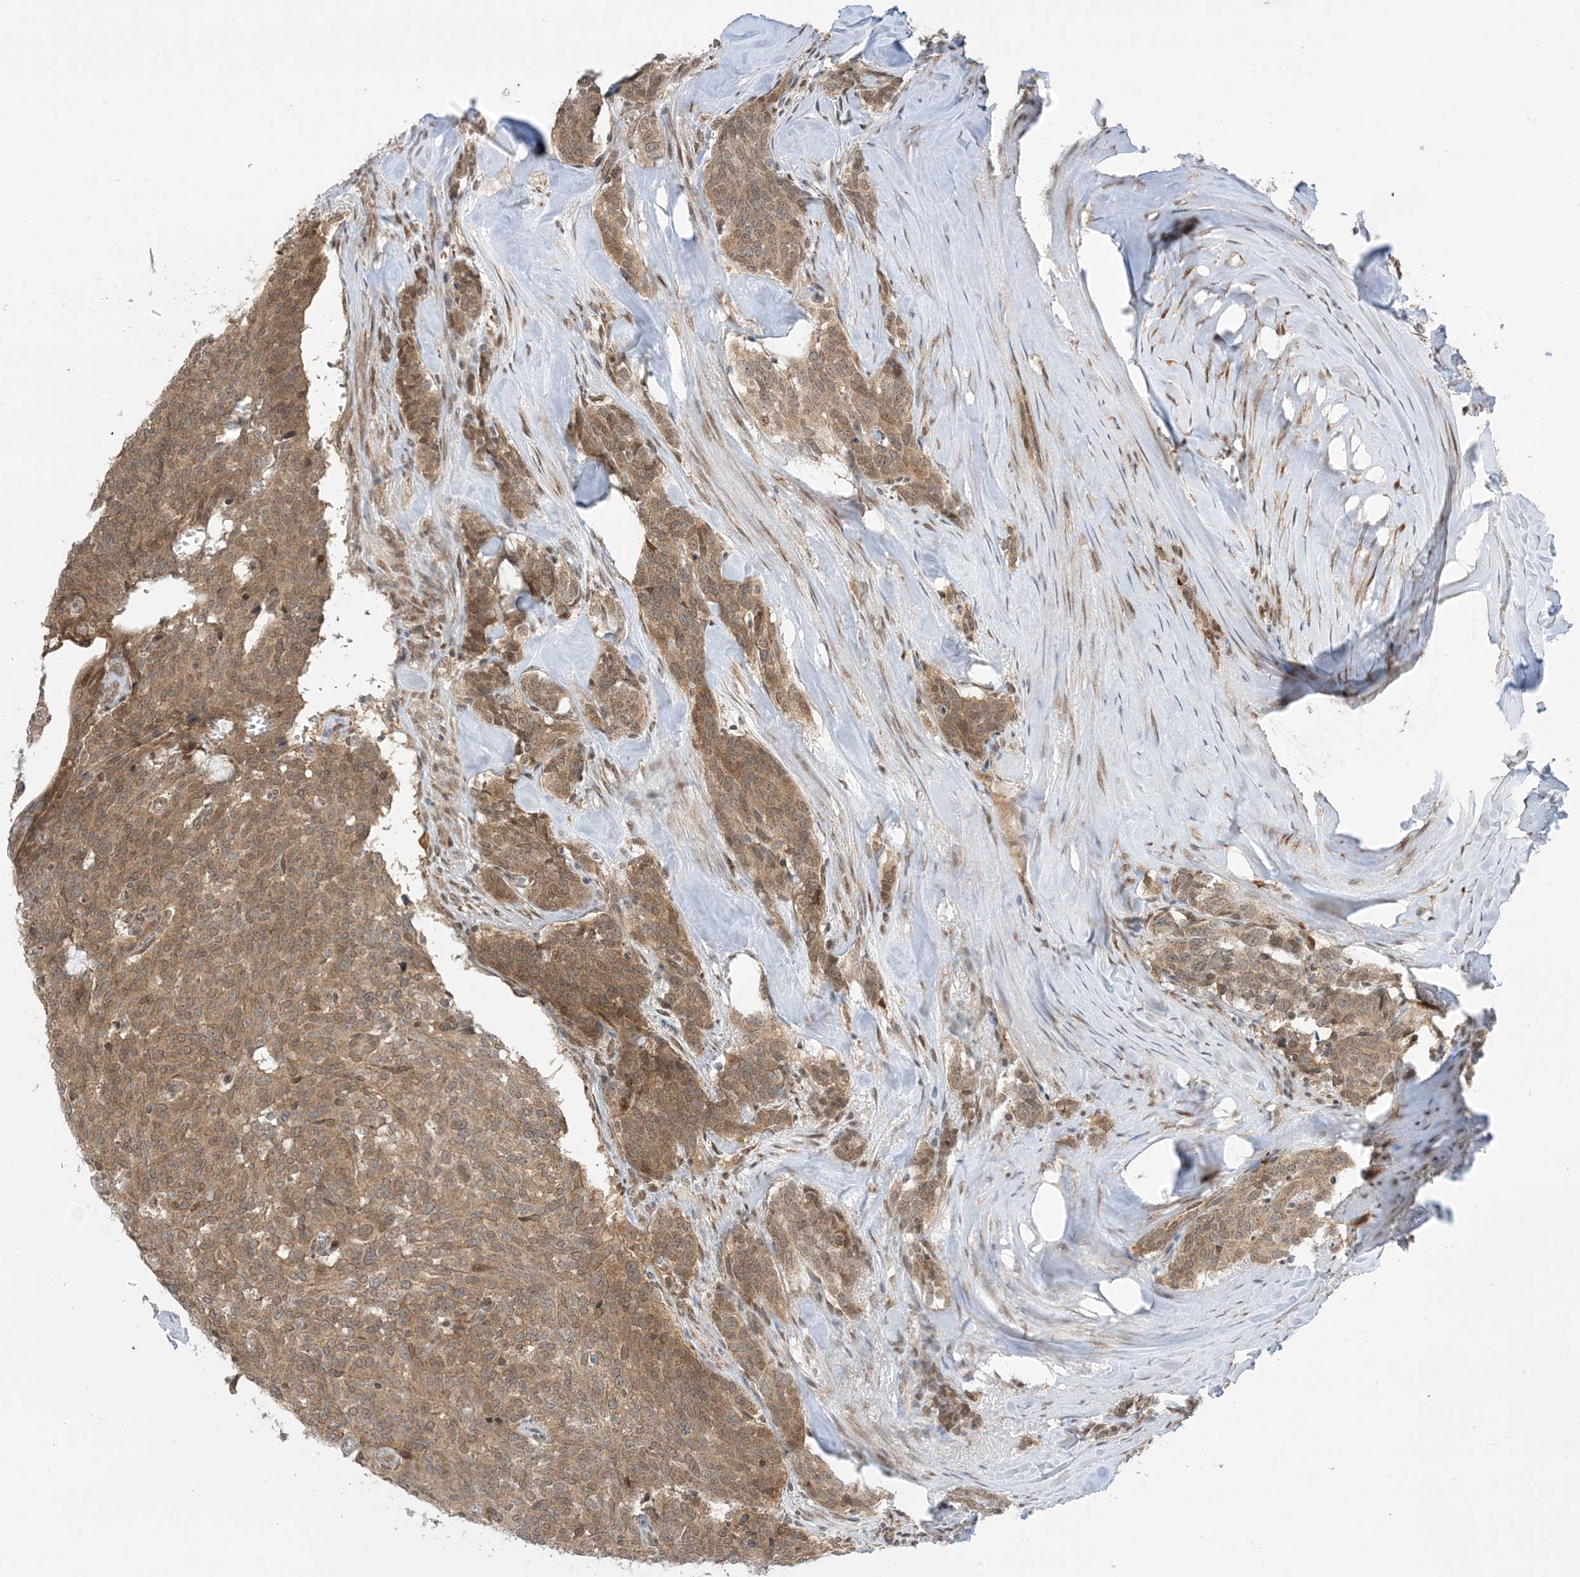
{"staining": {"intensity": "moderate", "quantity": ">75%", "location": "cytoplasmic/membranous,nuclear"}, "tissue": "carcinoid", "cell_type": "Tumor cells", "image_type": "cancer", "snomed": [{"axis": "morphology", "description": "Carcinoid, malignant, NOS"}, {"axis": "topography", "description": "Lung"}], "caption": "An IHC histopathology image of tumor tissue is shown. Protein staining in brown labels moderate cytoplasmic/membranous and nuclear positivity in malignant carcinoid within tumor cells. The staining was performed using DAB to visualize the protein expression in brown, while the nuclei were stained in blue with hematoxylin (Magnification: 20x).", "gene": "UBE2E2", "patient": {"sex": "female", "age": 46}}